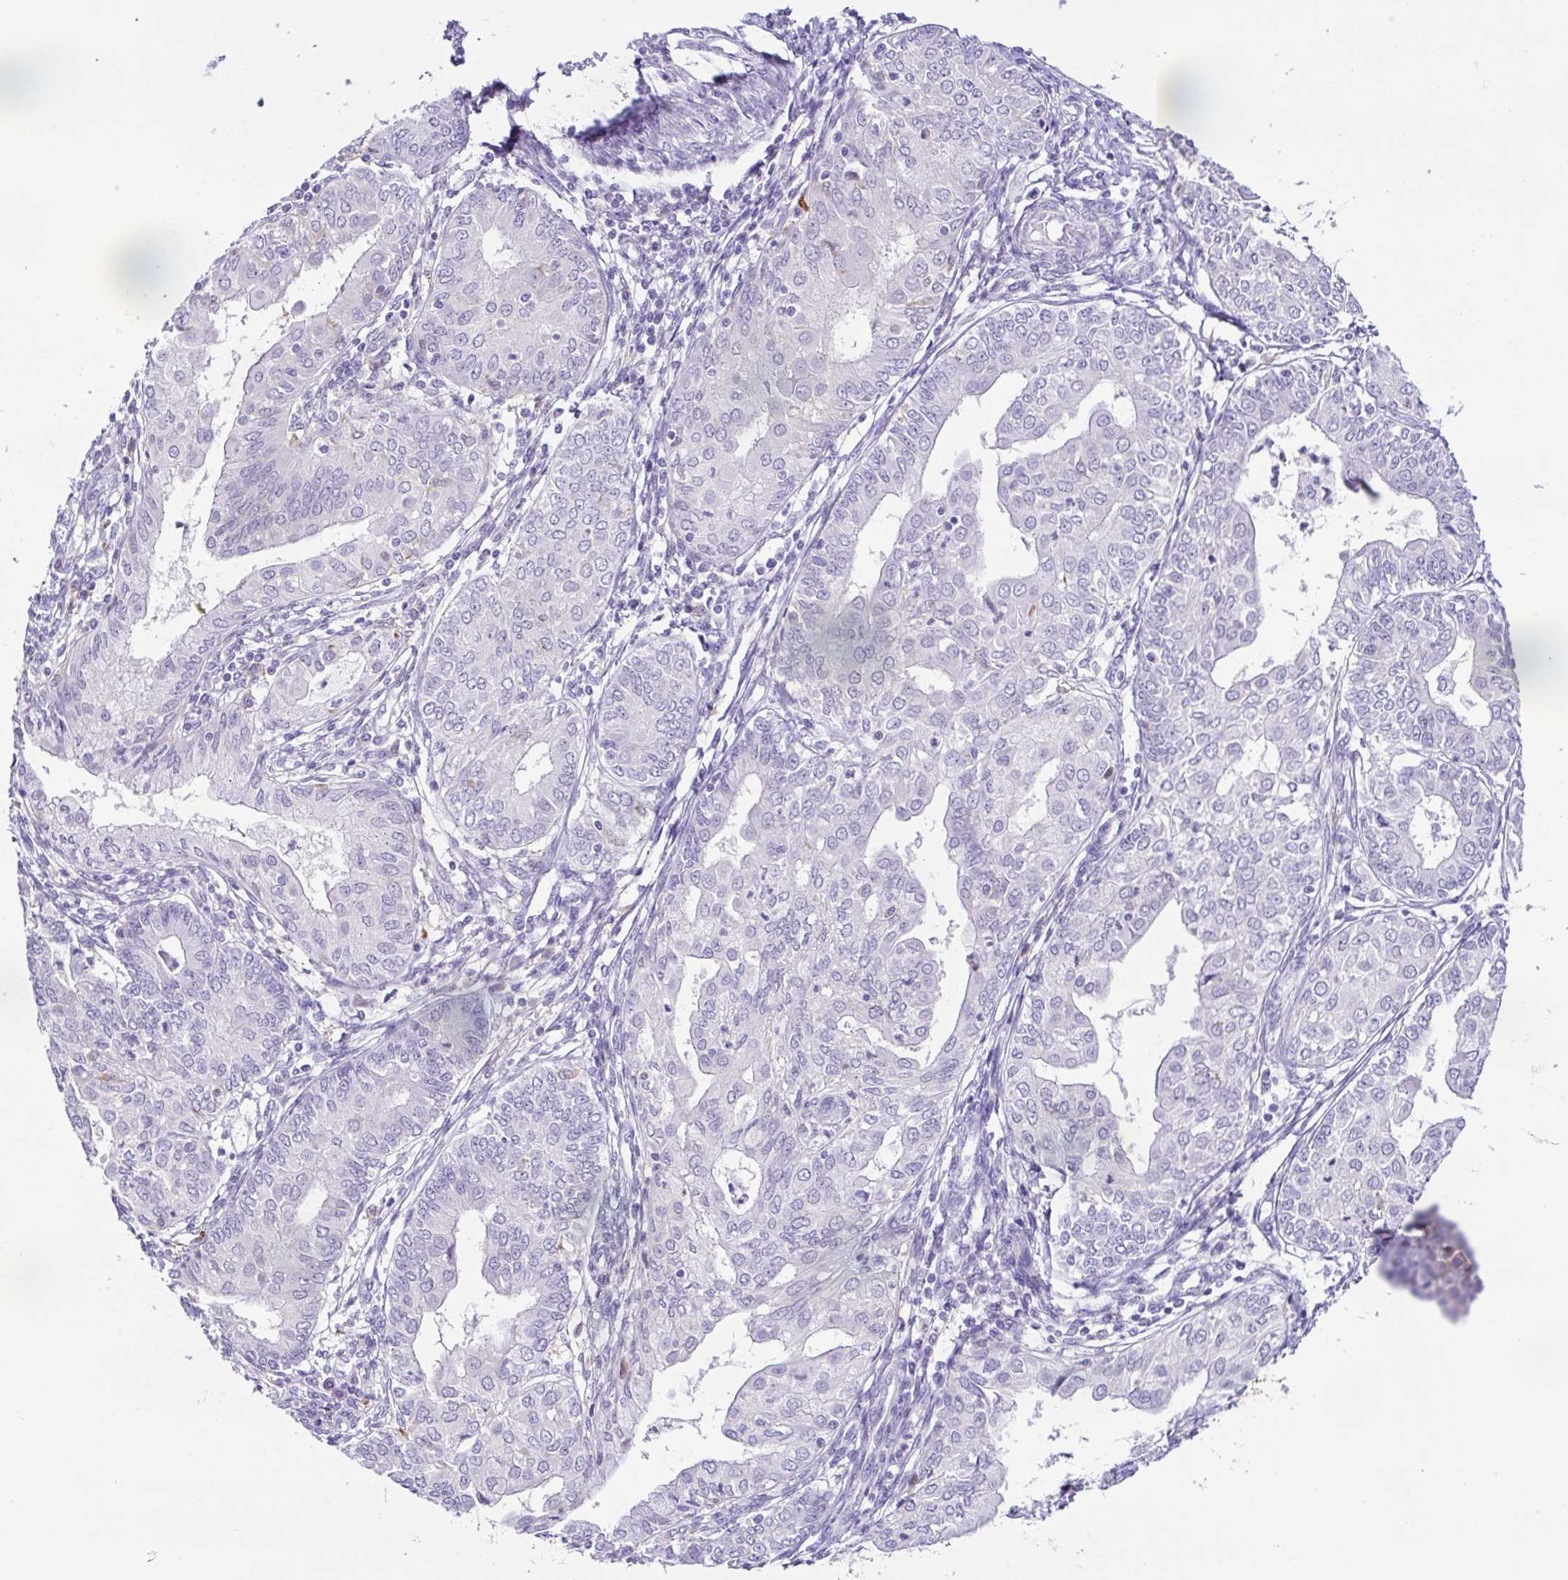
{"staining": {"intensity": "negative", "quantity": "none", "location": "none"}, "tissue": "endometrial cancer", "cell_type": "Tumor cells", "image_type": "cancer", "snomed": [{"axis": "morphology", "description": "Adenocarcinoma, NOS"}, {"axis": "topography", "description": "Endometrium"}], "caption": "Micrograph shows no protein positivity in tumor cells of endometrial cancer tissue.", "gene": "TERT", "patient": {"sex": "female", "age": 68}}